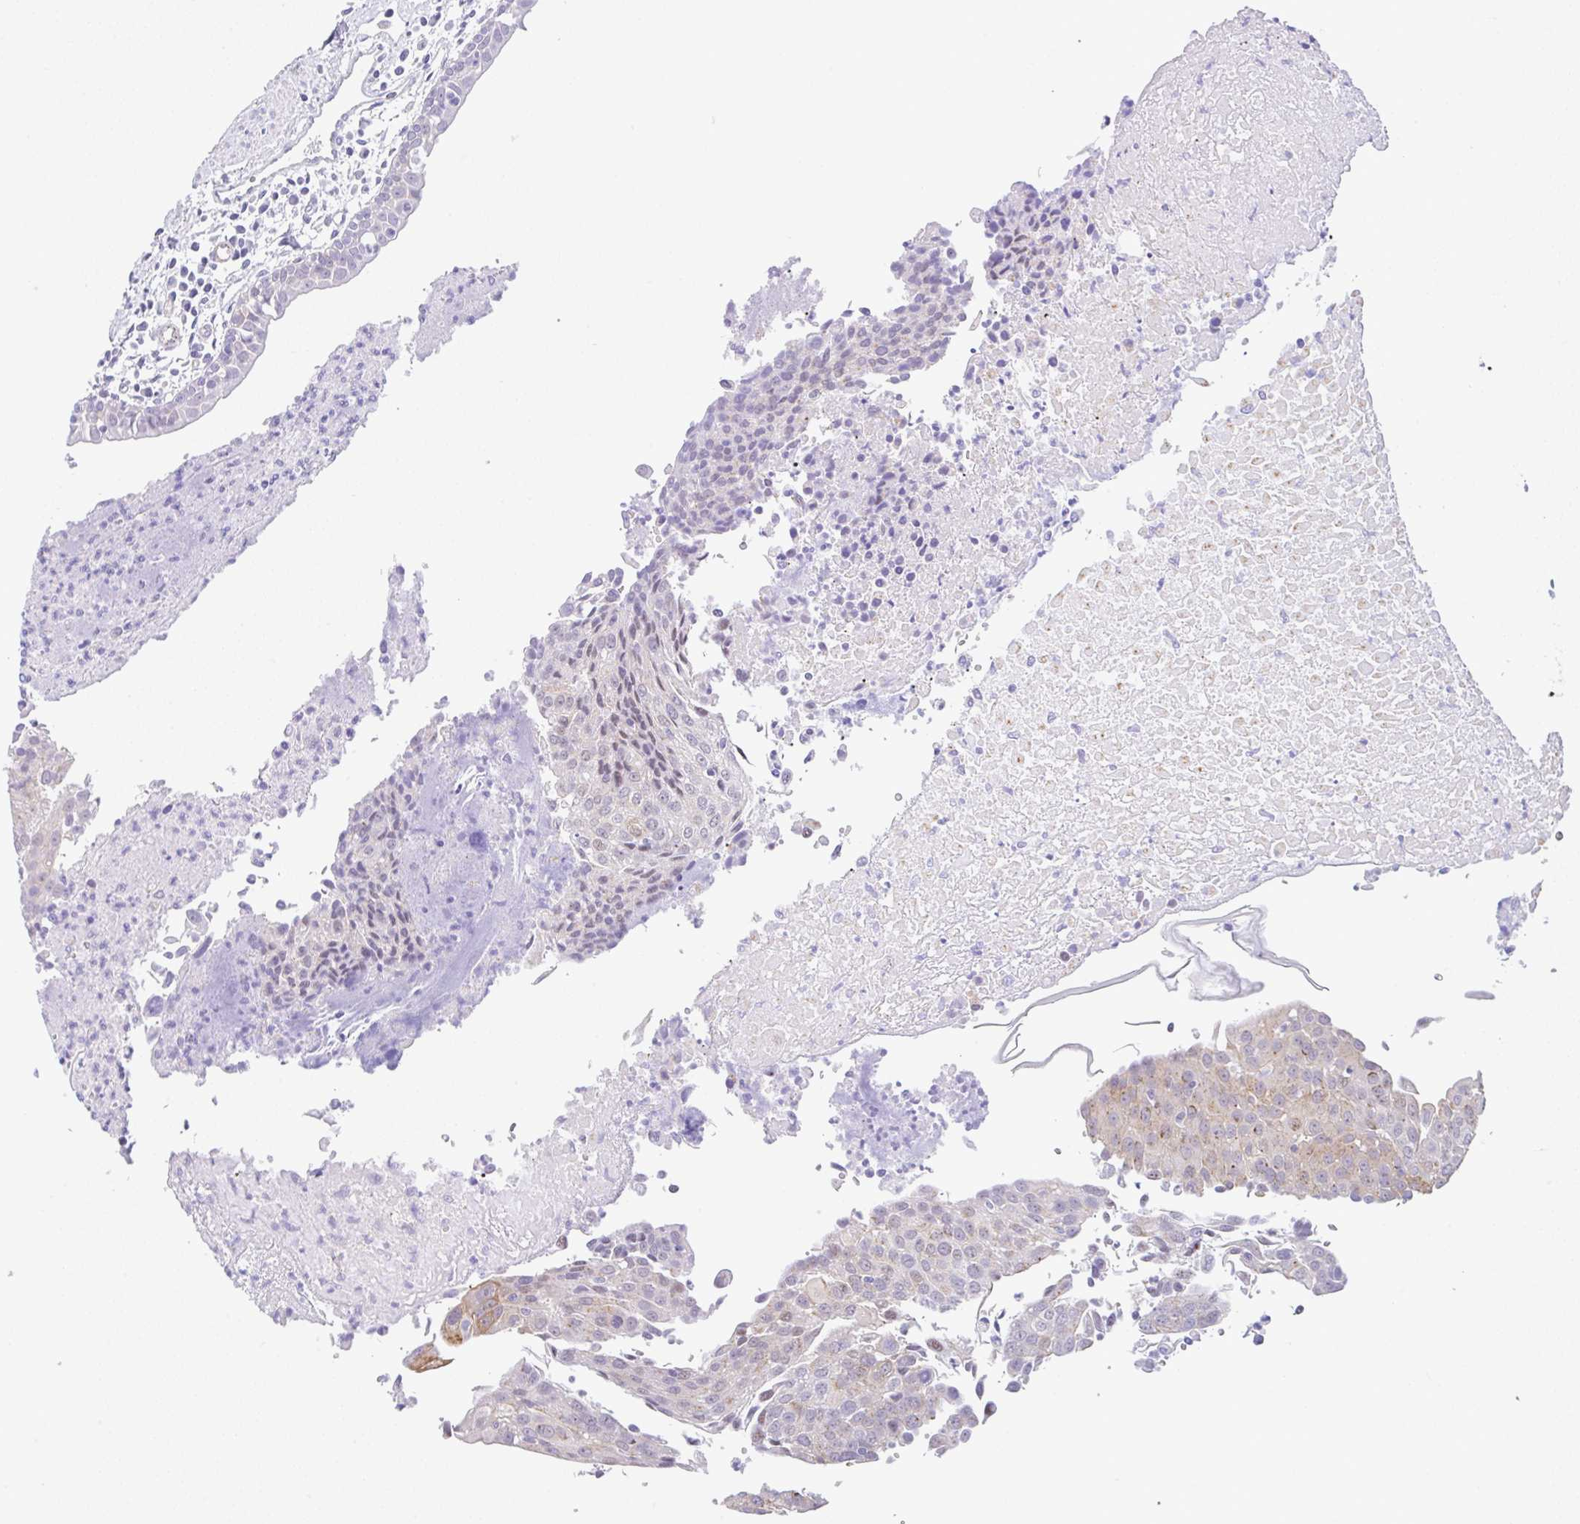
{"staining": {"intensity": "negative", "quantity": "none", "location": "none"}, "tissue": "urothelial cancer", "cell_type": "Tumor cells", "image_type": "cancer", "snomed": [{"axis": "morphology", "description": "Urothelial carcinoma, High grade"}, {"axis": "topography", "description": "Urinary bladder"}], "caption": "A high-resolution micrograph shows immunohistochemistry (IHC) staining of high-grade urothelial carcinoma, which displays no significant positivity in tumor cells.", "gene": "CGNL1", "patient": {"sex": "female", "age": 85}}